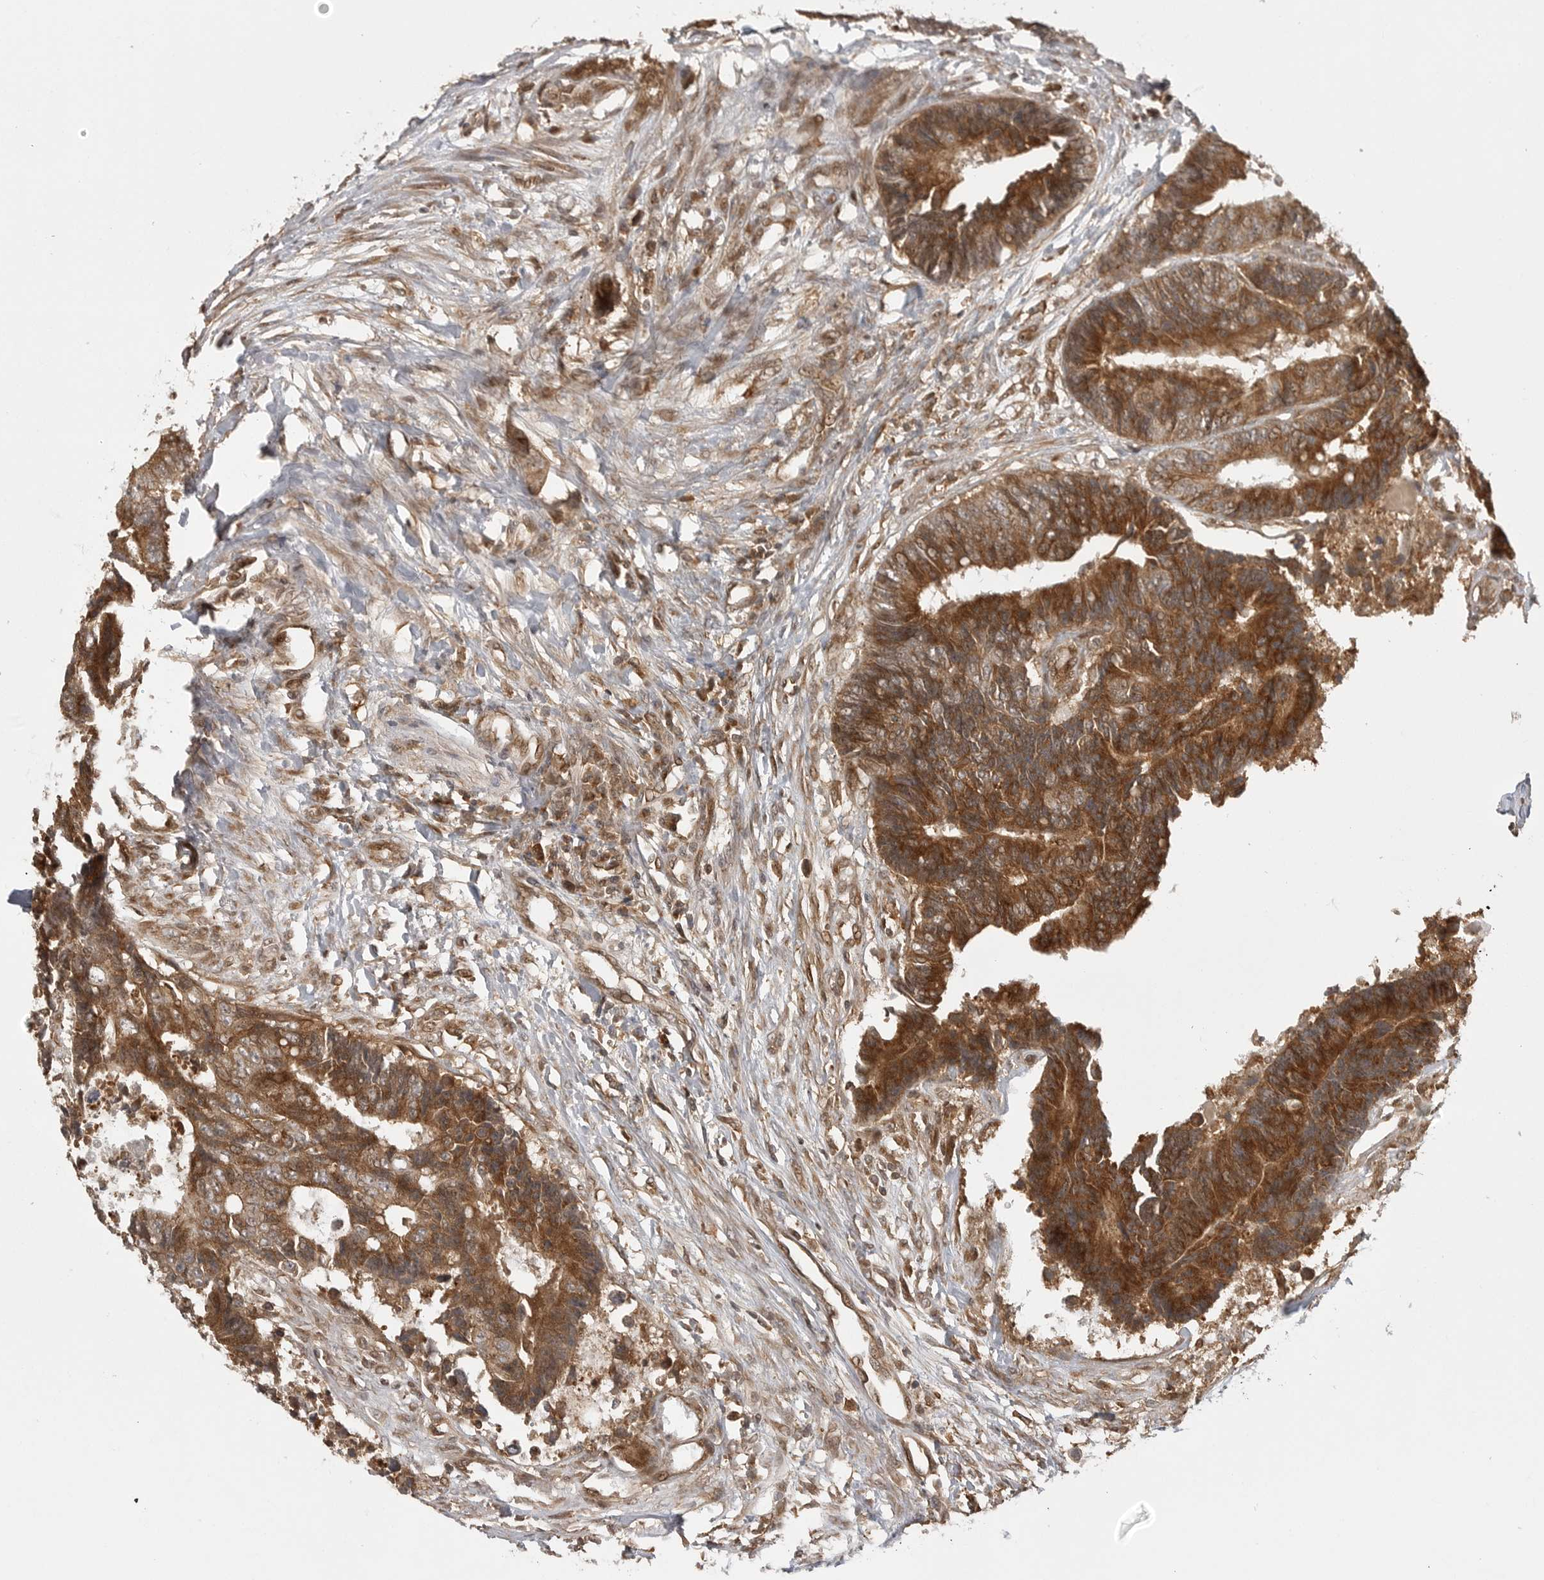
{"staining": {"intensity": "strong", "quantity": ">75%", "location": "cytoplasmic/membranous"}, "tissue": "colorectal cancer", "cell_type": "Tumor cells", "image_type": "cancer", "snomed": [{"axis": "morphology", "description": "Adenocarcinoma, NOS"}, {"axis": "topography", "description": "Rectum"}], "caption": "Protein expression analysis of colorectal cancer (adenocarcinoma) displays strong cytoplasmic/membranous staining in about >75% of tumor cells. Using DAB (brown) and hematoxylin (blue) stains, captured at high magnification using brightfield microscopy.", "gene": "FAT3", "patient": {"sex": "male", "age": 84}}